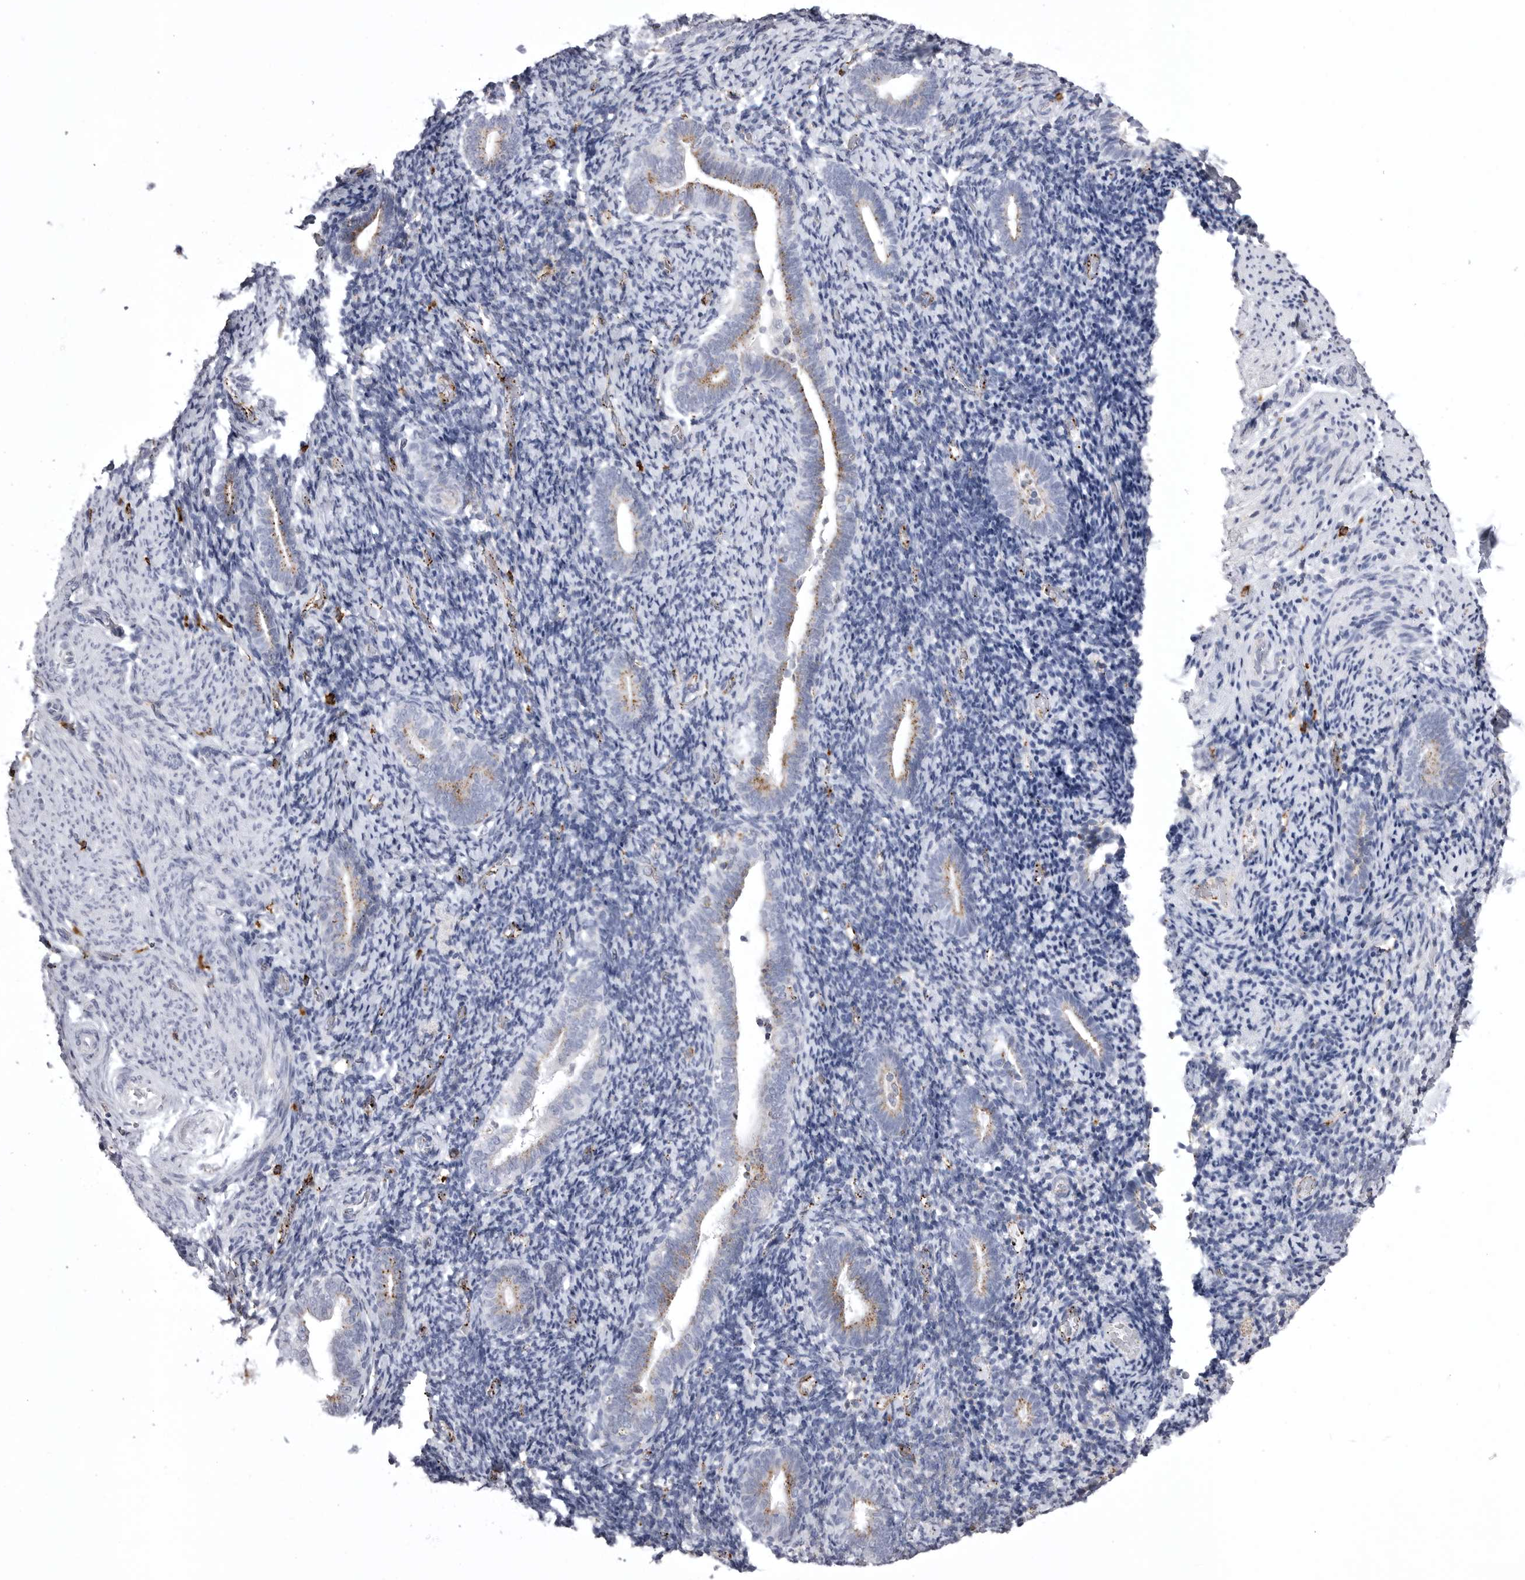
{"staining": {"intensity": "negative", "quantity": "none", "location": "none"}, "tissue": "endometrium", "cell_type": "Cells in endometrial stroma", "image_type": "normal", "snomed": [{"axis": "morphology", "description": "Normal tissue, NOS"}, {"axis": "topography", "description": "Endometrium"}], "caption": "Immunohistochemistry of unremarkable human endometrium reveals no staining in cells in endometrial stroma.", "gene": "PSPN", "patient": {"sex": "female", "age": 51}}